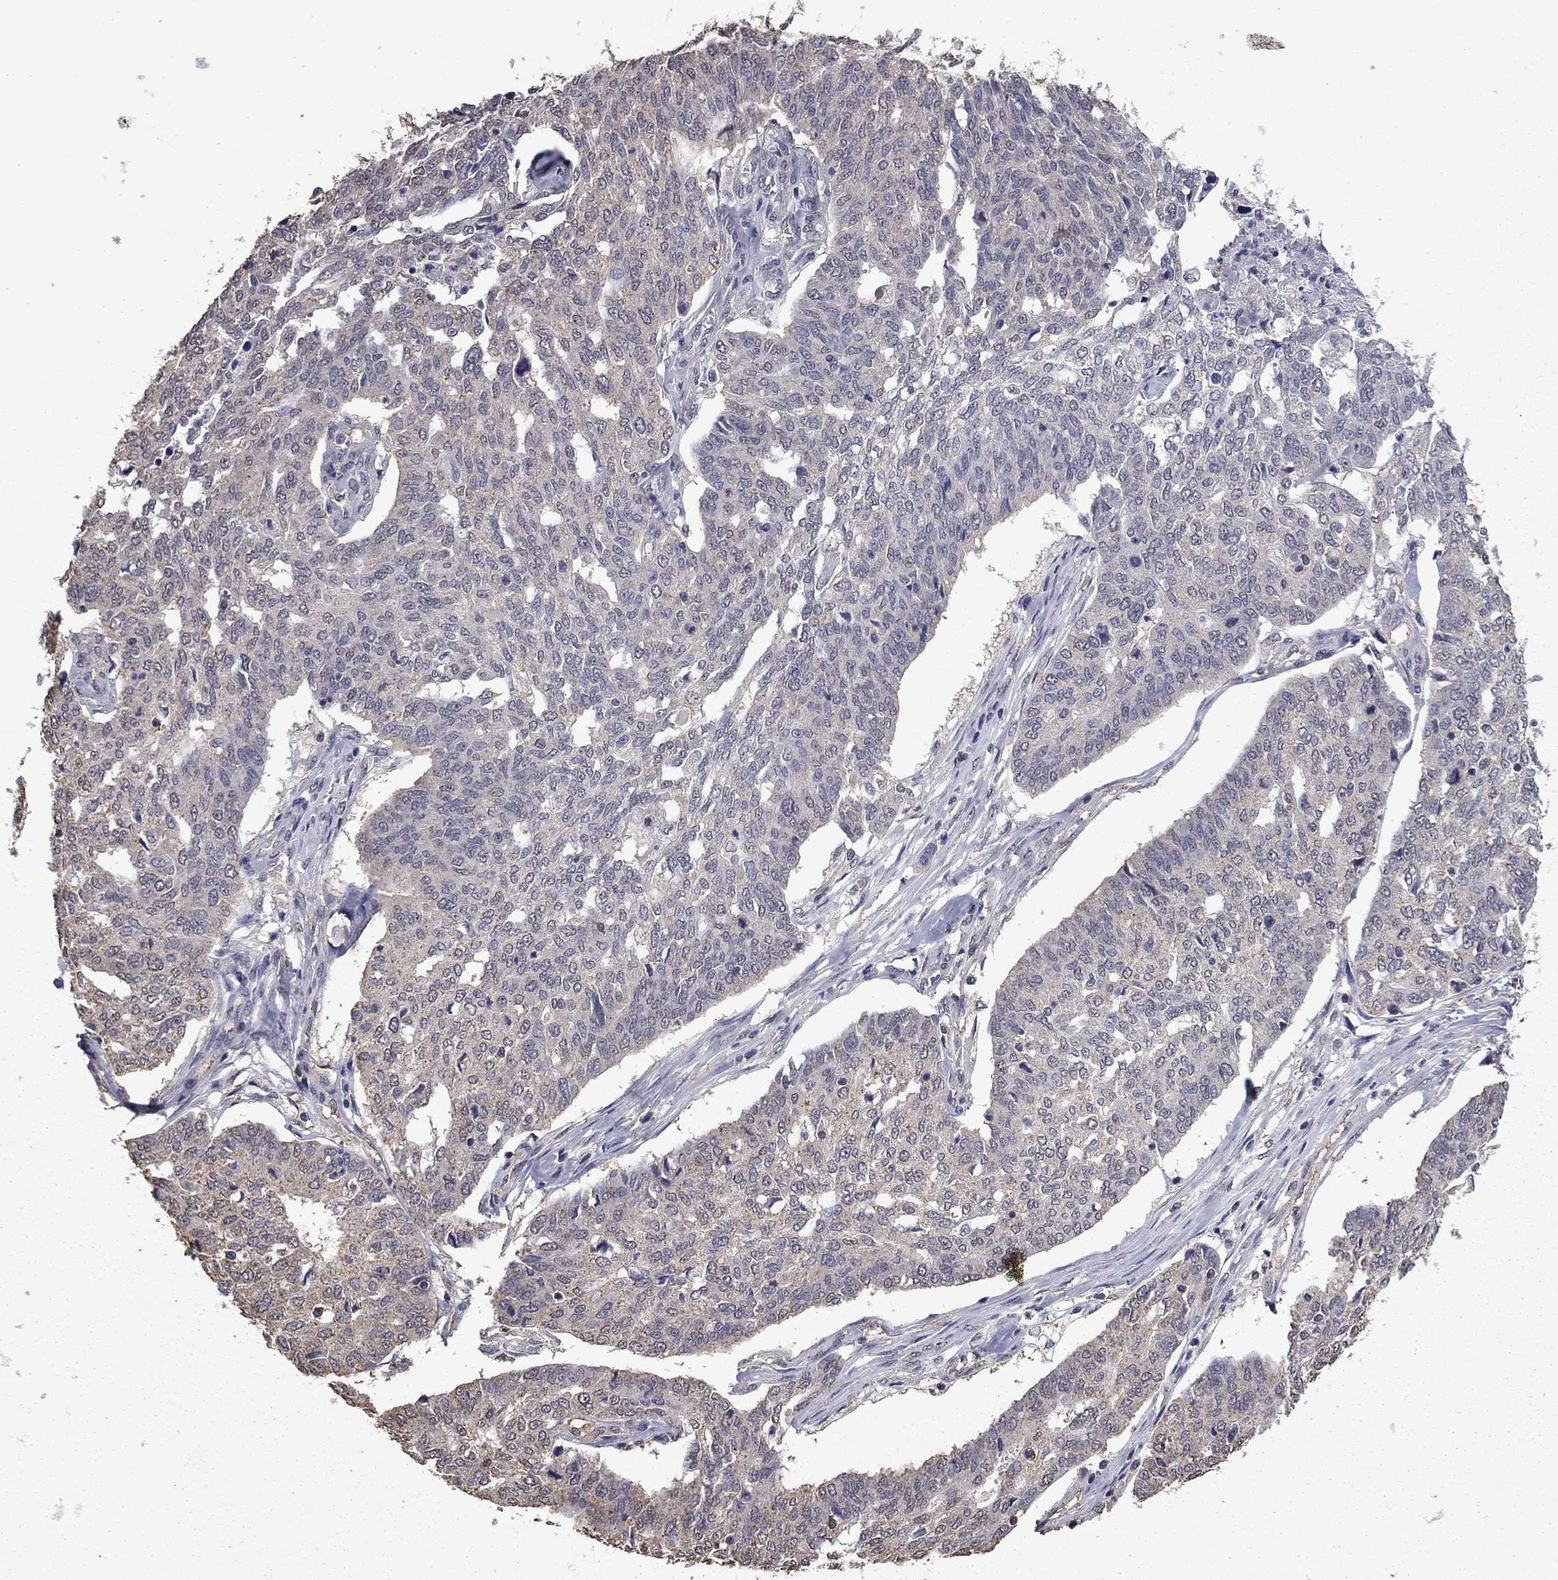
{"staining": {"intensity": "negative", "quantity": "none", "location": "none"}, "tissue": "ovarian cancer", "cell_type": "Tumor cells", "image_type": "cancer", "snomed": [{"axis": "morphology", "description": "Cystadenocarcinoma, serous, NOS"}, {"axis": "topography", "description": "Ovary"}], "caption": "DAB immunohistochemical staining of ovarian cancer reveals no significant staining in tumor cells.", "gene": "MFAP3L", "patient": {"sex": "female", "age": 67}}